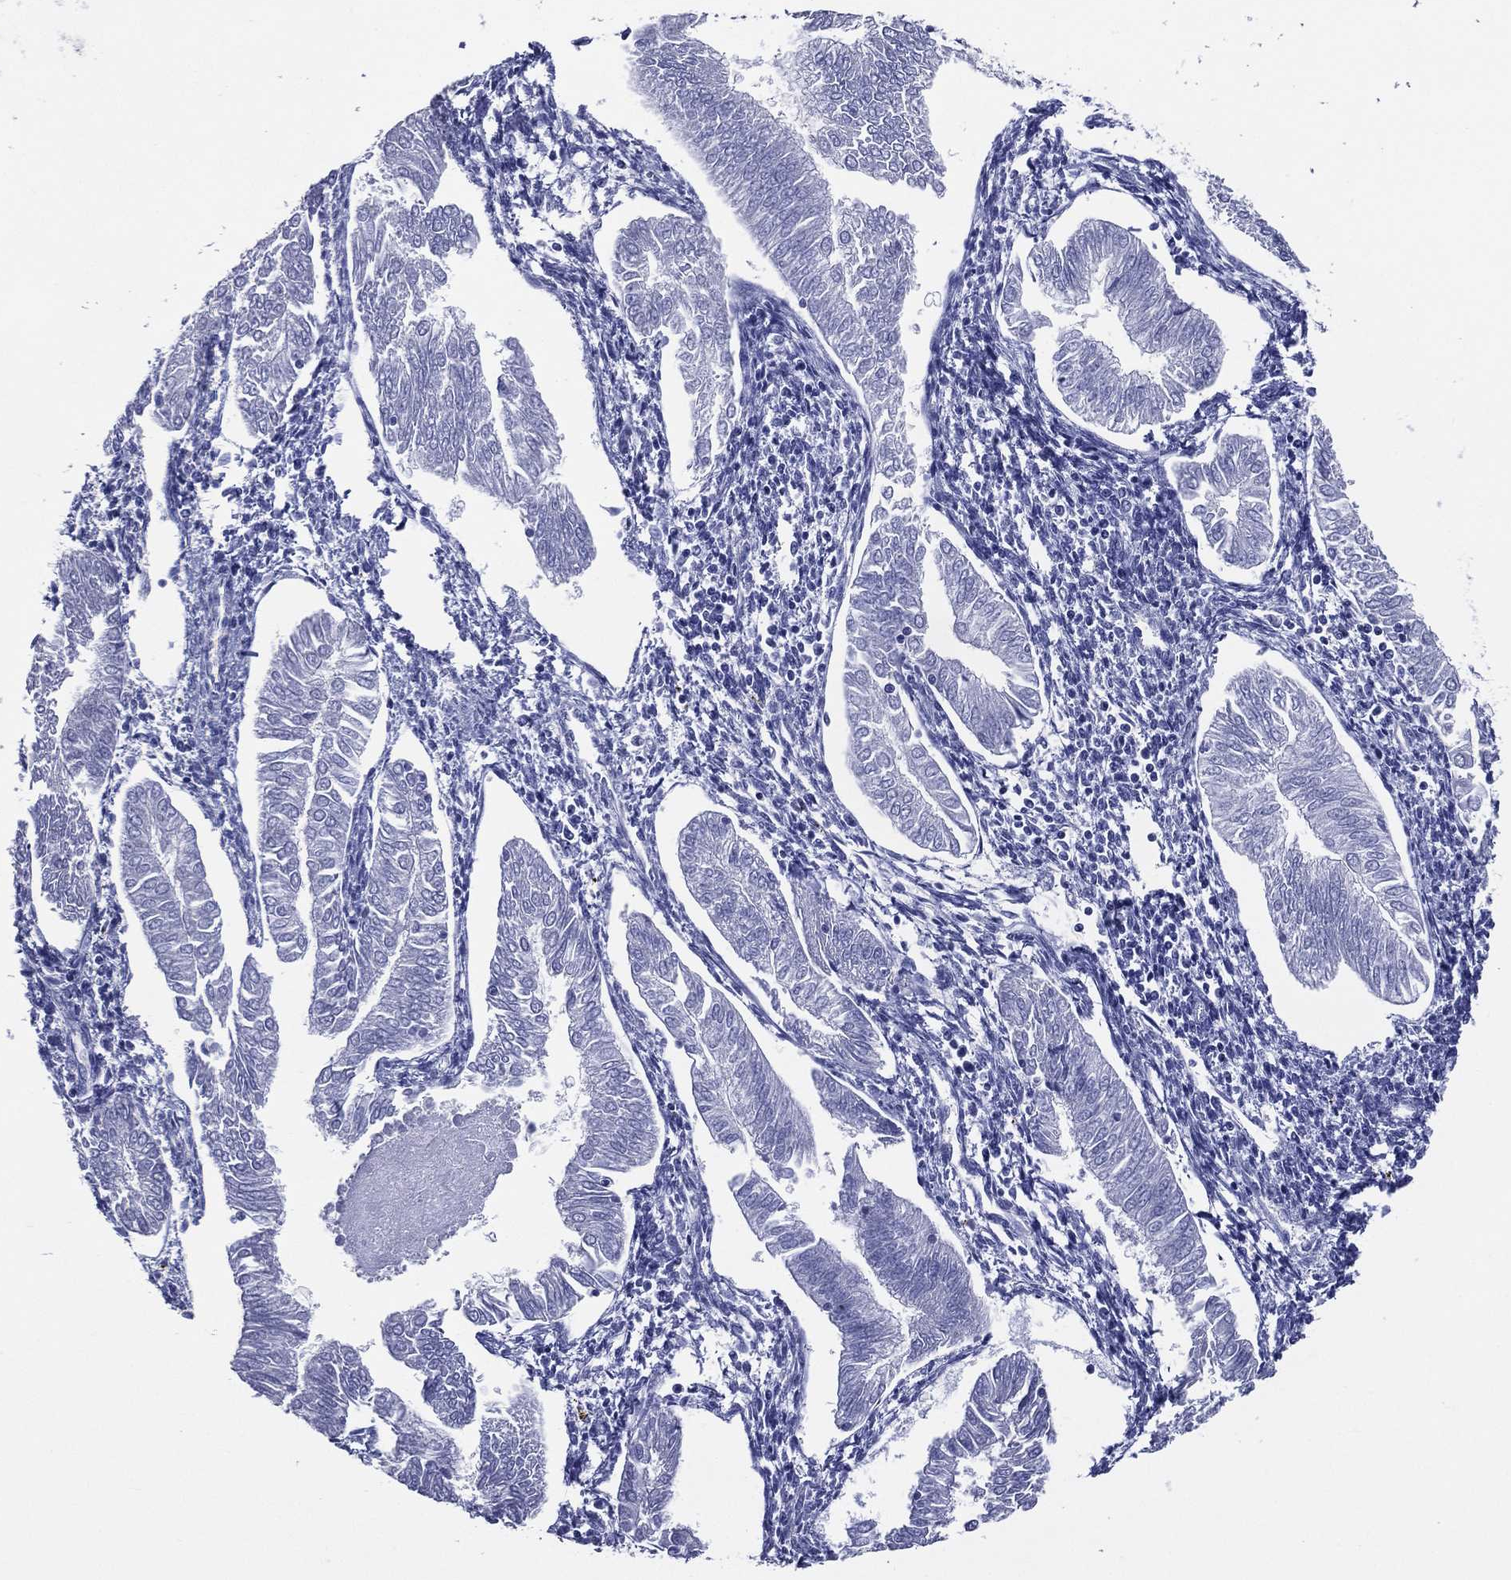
{"staining": {"intensity": "negative", "quantity": "none", "location": "none"}, "tissue": "endometrial cancer", "cell_type": "Tumor cells", "image_type": "cancer", "snomed": [{"axis": "morphology", "description": "Adenocarcinoma, NOS"}, {"axis": "topography", "description": "Endometrium"}], "caption": "A high-resolution image shows immunohistochemistry (IHC) staining of endometrial cancer, which demonstrates no significant positivity in tumor cells.", "gene": "ACE2", "patient": {"sex": "female", "age": 53}}